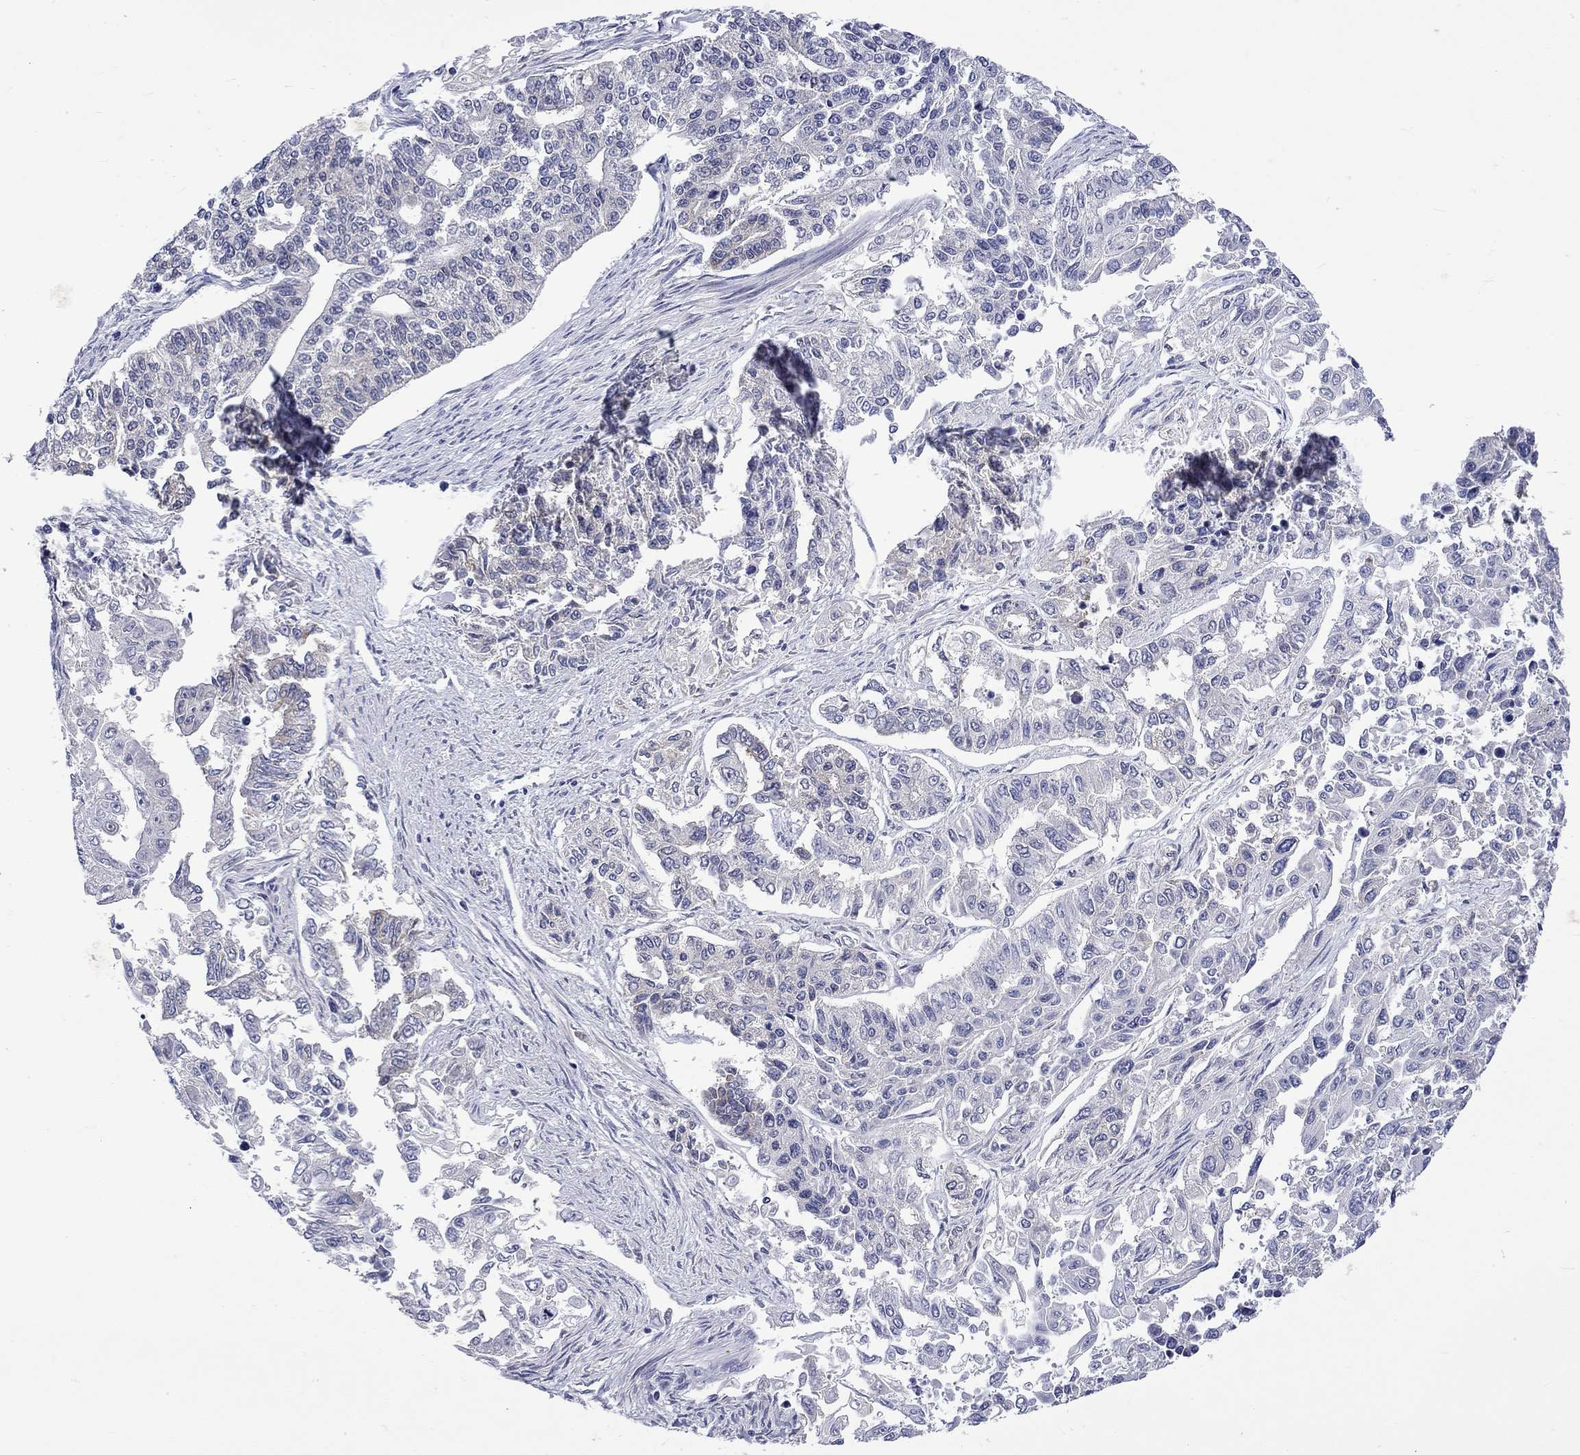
{"staining": {"intensity": "negative", "quantity": "none", "location": "none"}, "tissue": "endometrial cancer", "cell_type": "Tumor cells", "image_type": "cancer", "snomed": [{"axis": "morphology", "description": "Adenocarcinoma, NOS"}, {"axis": "topography", "description": "Uterus"}], "caption": "The image demonstrates no staining of tumor cells in endometrial cancer (adenocarcinoma).", "gene": "CERS1", "patient": {"sex": "female", "age": 59}}